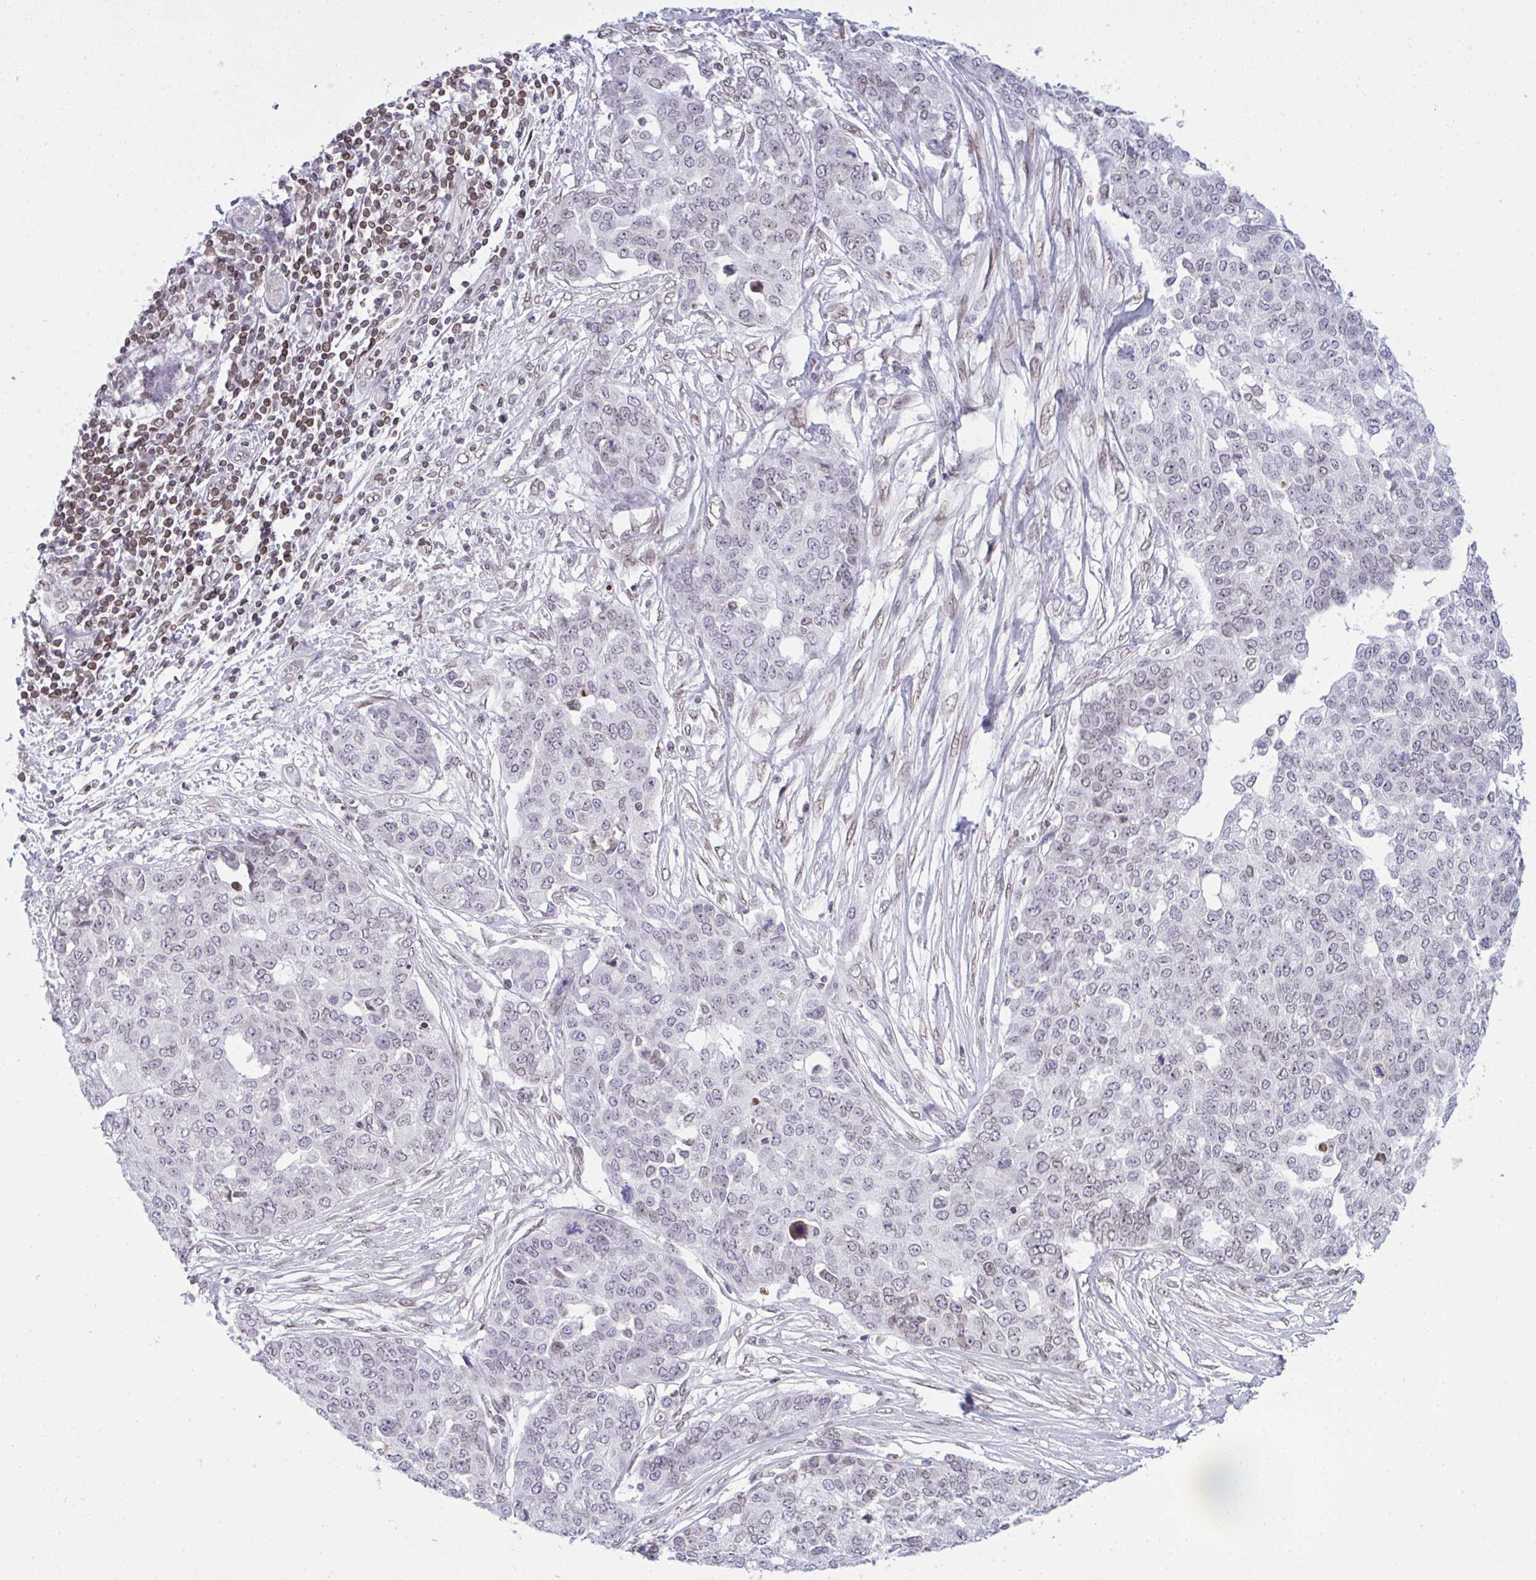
{"staining": {"intensity": "negative", "quantity": "none", "location": "none"}, "tissue": "ovarian cancer", "cell_type": "Tumor cells", "image_type": "cancer", "snomed": [{"axis": "morphology", "description": "Cystadenocarcinoma, serous, NOS"}, {"axis": "topography", "description": "Soft tissue"}, {"axis": "topography", "description": "Ovary"}], "caption": "IHC histopathology image of human ovarian cancer (serous cystadenocarcinoma) stained for a protein (brown), which shows no expression in tumor cells.", "gene": "LMNB2", "patient": {"sex": "female", "age": 57}}